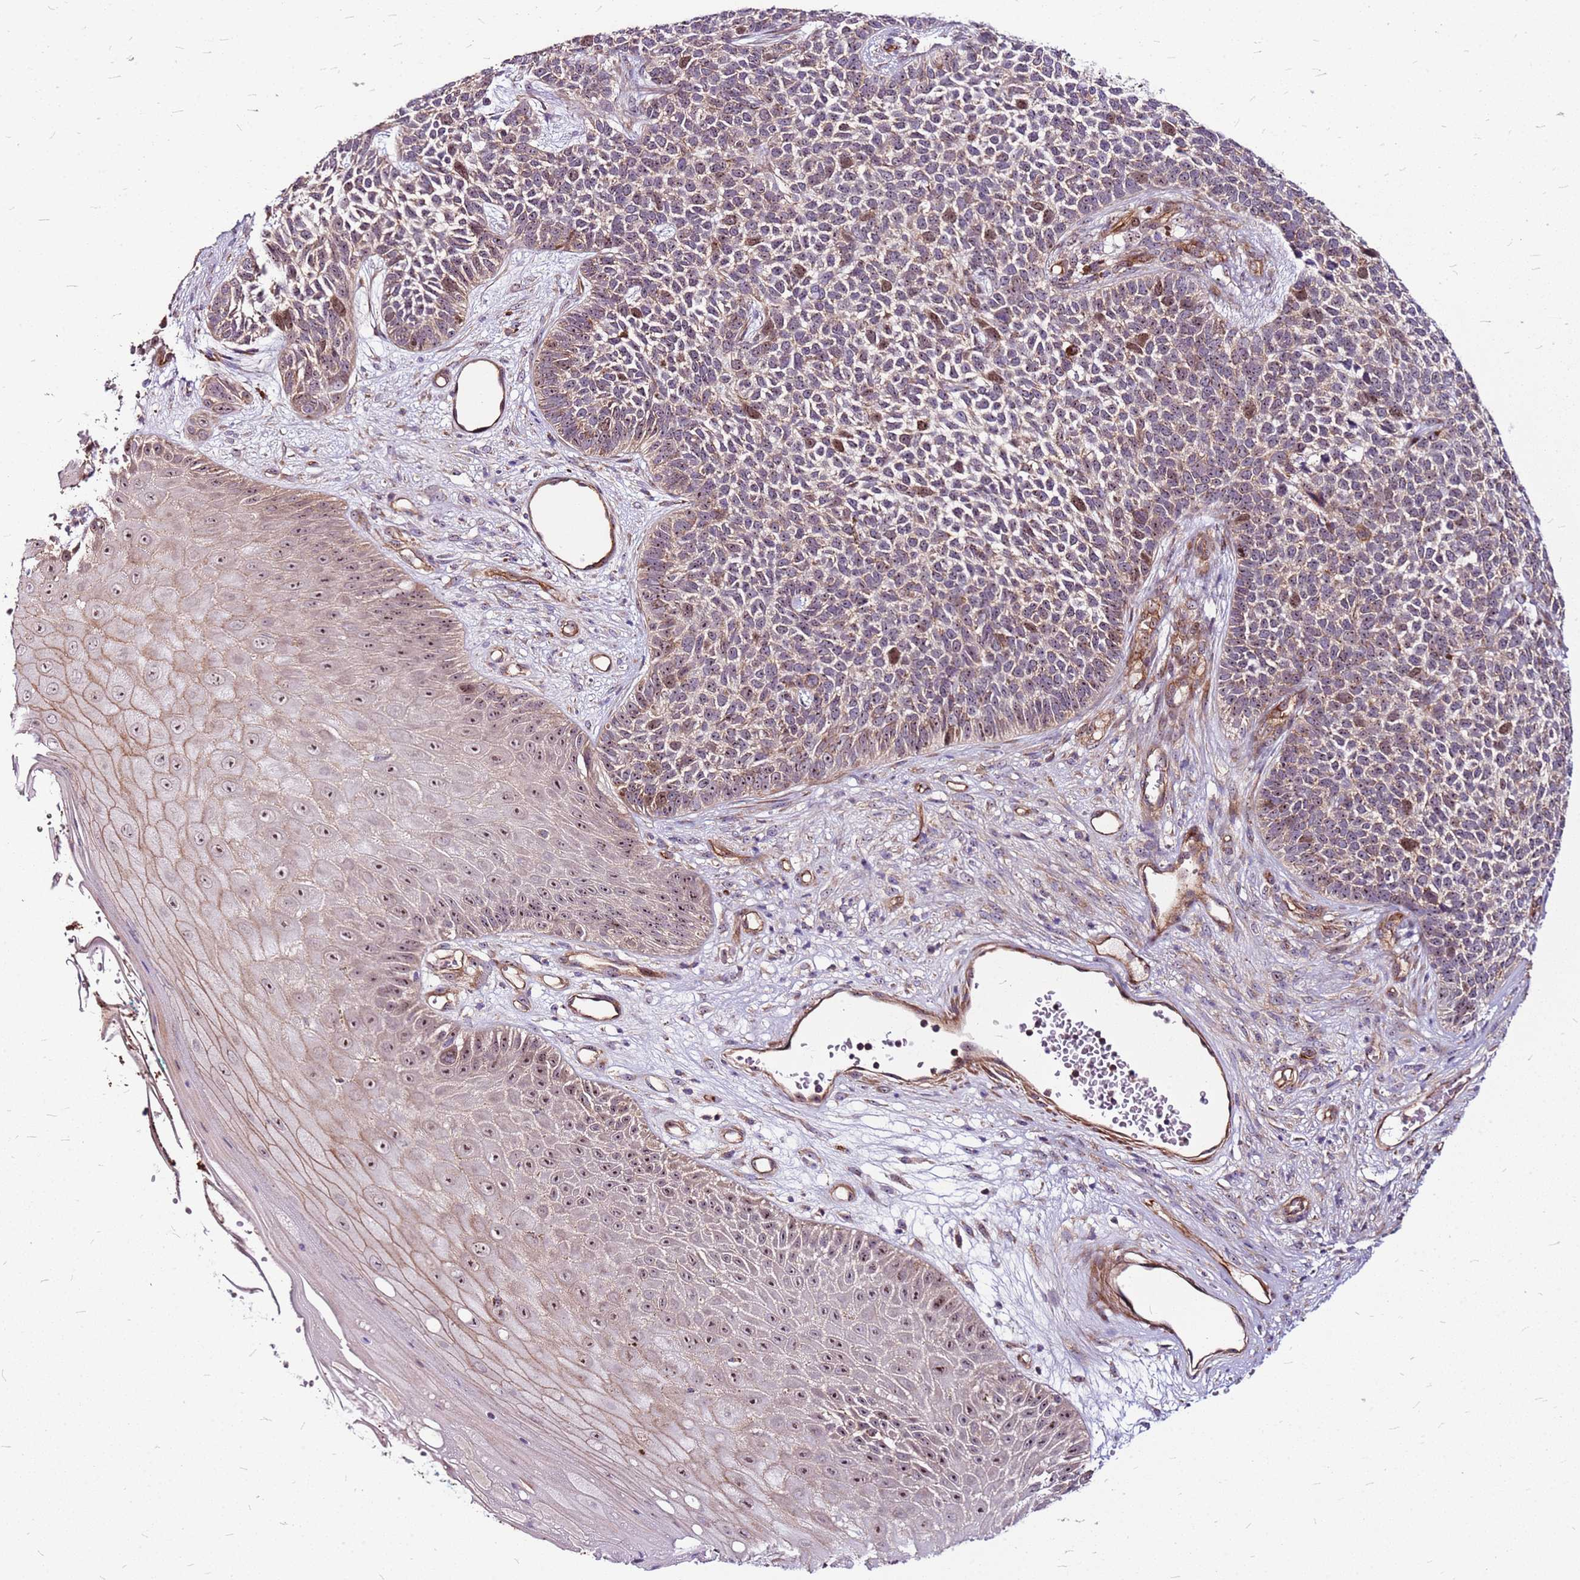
{"staining": {"intensity": "moderate", "quantity": "25%-75%", "location": "cytoplasmic/membranous,nuclear"}, "tissue": "skin cancer", "cell_type": "Tumor cells", "image_type": "cancer", "snomed": [{"axis": "morphology", "description": "Basal cell carcinoma"}, {"axis": "topography", "description": "Skin"}], "caption": "Protein staining demonstrates moderate cytoplasmic/membranous and nuclear expression in approximately 25%-75% of tumor cells in skin basal cell carcinoma. (DAB (3,3'-diaminobenzidine) IHC, brown staining for protein, blue staining for nuclei).", "gene": "TOPAZ1", "patient": {"sex": "female", "age": 84}}